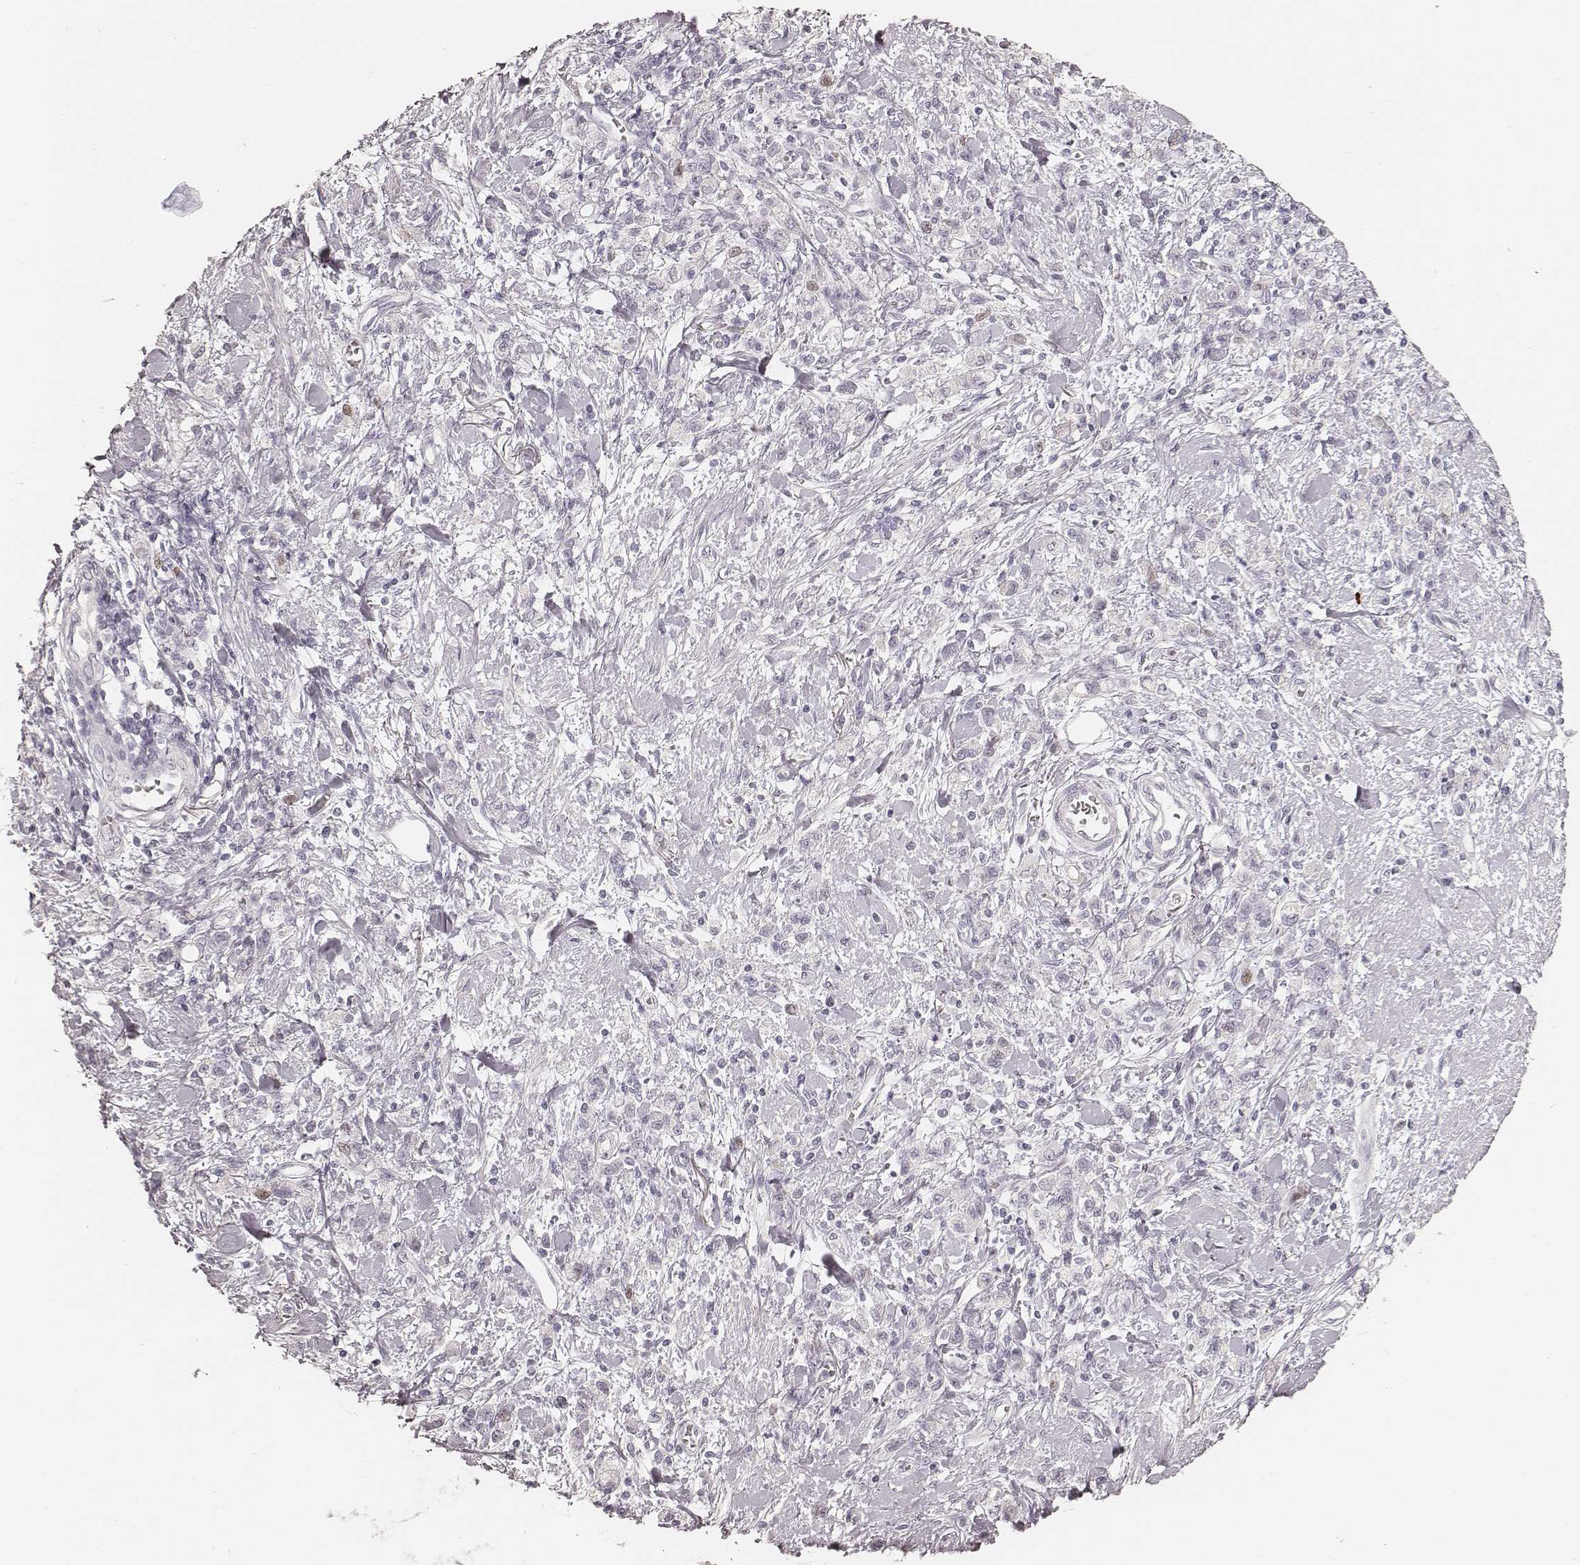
{"staining": {"intensity": "negative", "quantity": "none", "location": "none"}, "tissue": "stomach cancer", "cell_type": "Tumor cells", "image_type": "cancer", "snomed": [{"axis": "morphology", "description": "Adenocarcinoma, NOS"}, {"axis": "topography", "description": "Stomach"}], "caption": "Tumor cells show no significant expression in stomach cancer (adenocarcinoma).", "gene": "TEX37", "patient": {"sex": "male", "age": 77}}